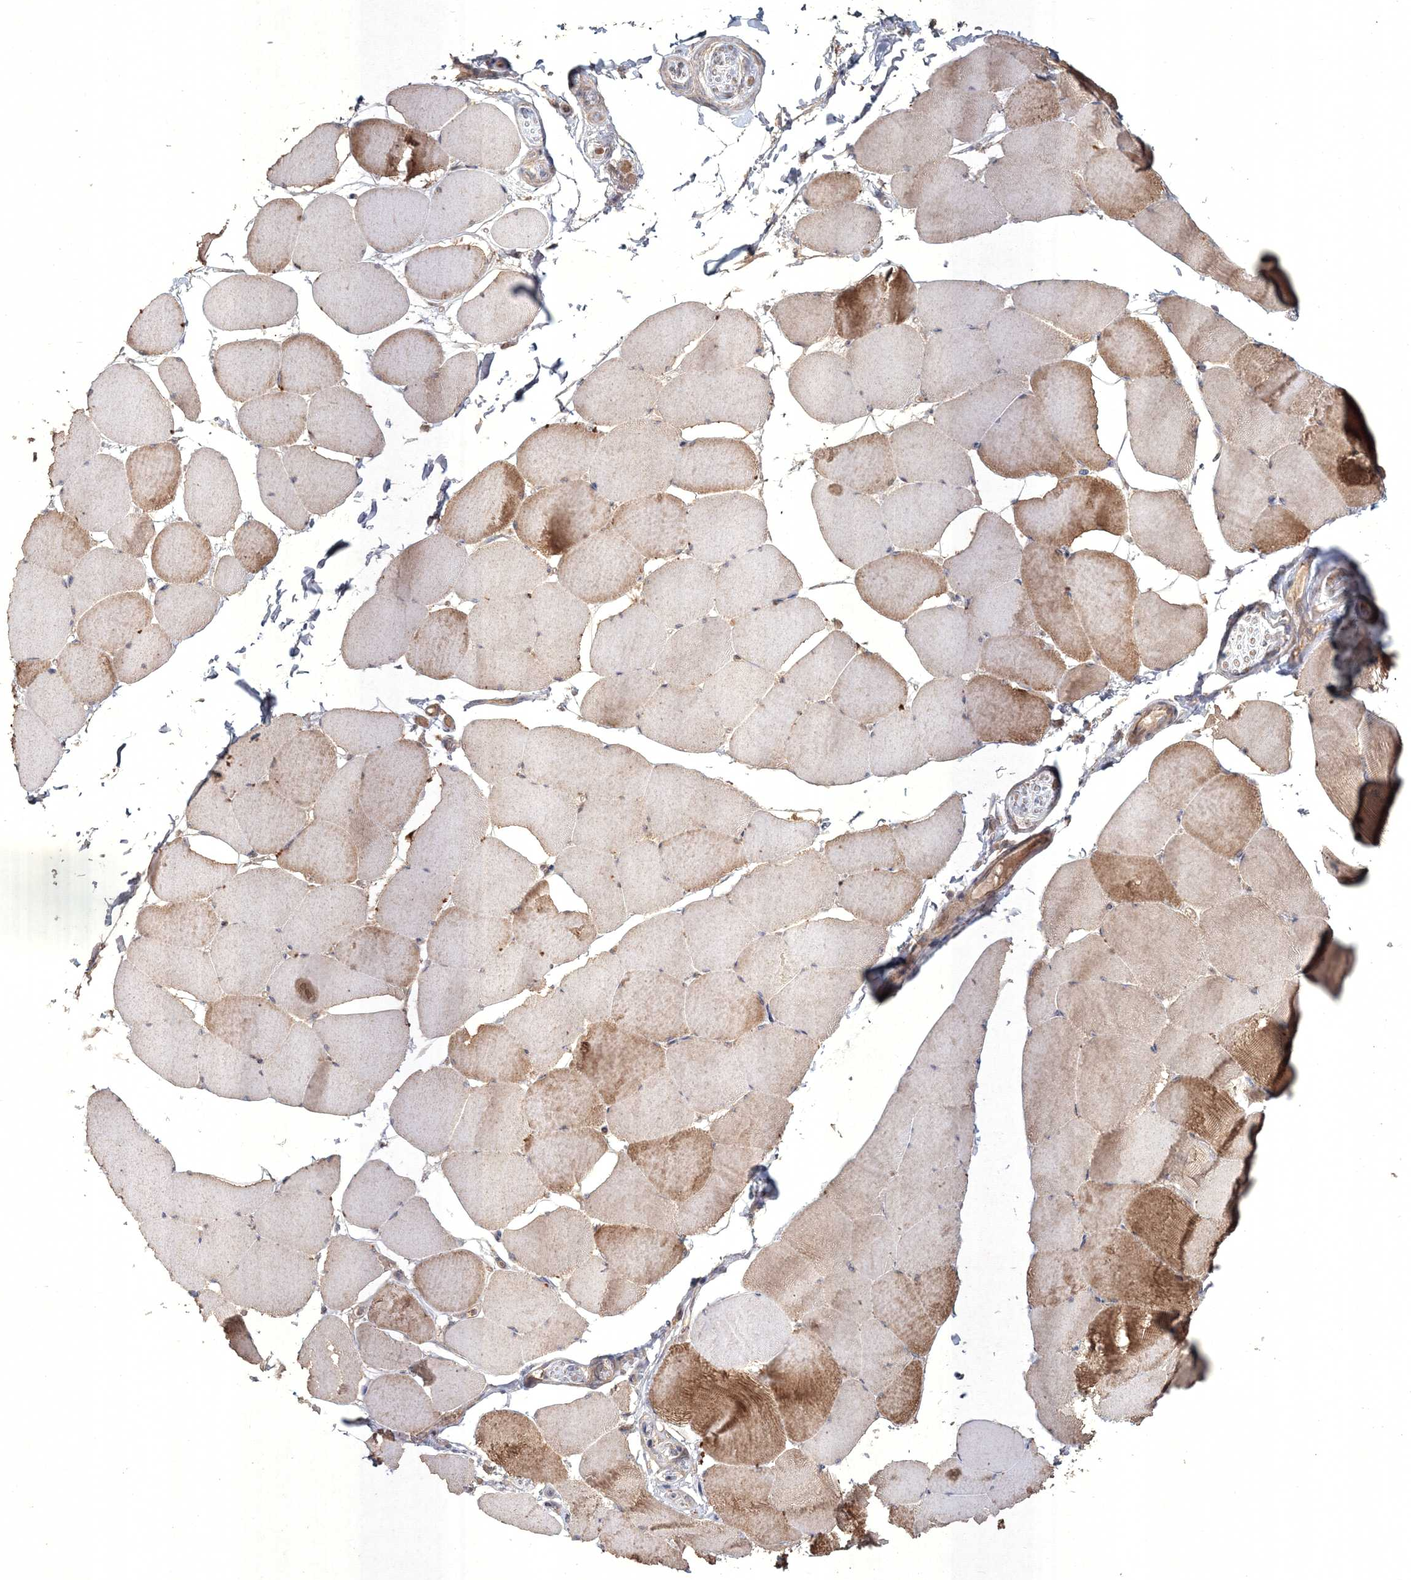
{"staining": {"intensity": "strong", "quantity": "25%-75%", "location": "cytoplasmic/membranous"}, "tissue": "skeletal muscle", "cell_type": "Myocytes", "image_type": "normal", "snomed": [{"axis": "morphology", "description": "Normal tissue, NOS"}, {"axis": "topography", "description": "Skeletal muscle"}], "caption": "The immunohistochemical stain labels strong cytoplasmic/membranous positivity in myocytes of benign skeletal muscle. (Stains: DAB in brown, nuclei in blue, Microscopy: brightfield microscopy at high magnification).", "gene": "SPRY1", "patient": {"sex": "male", "age": 62}}